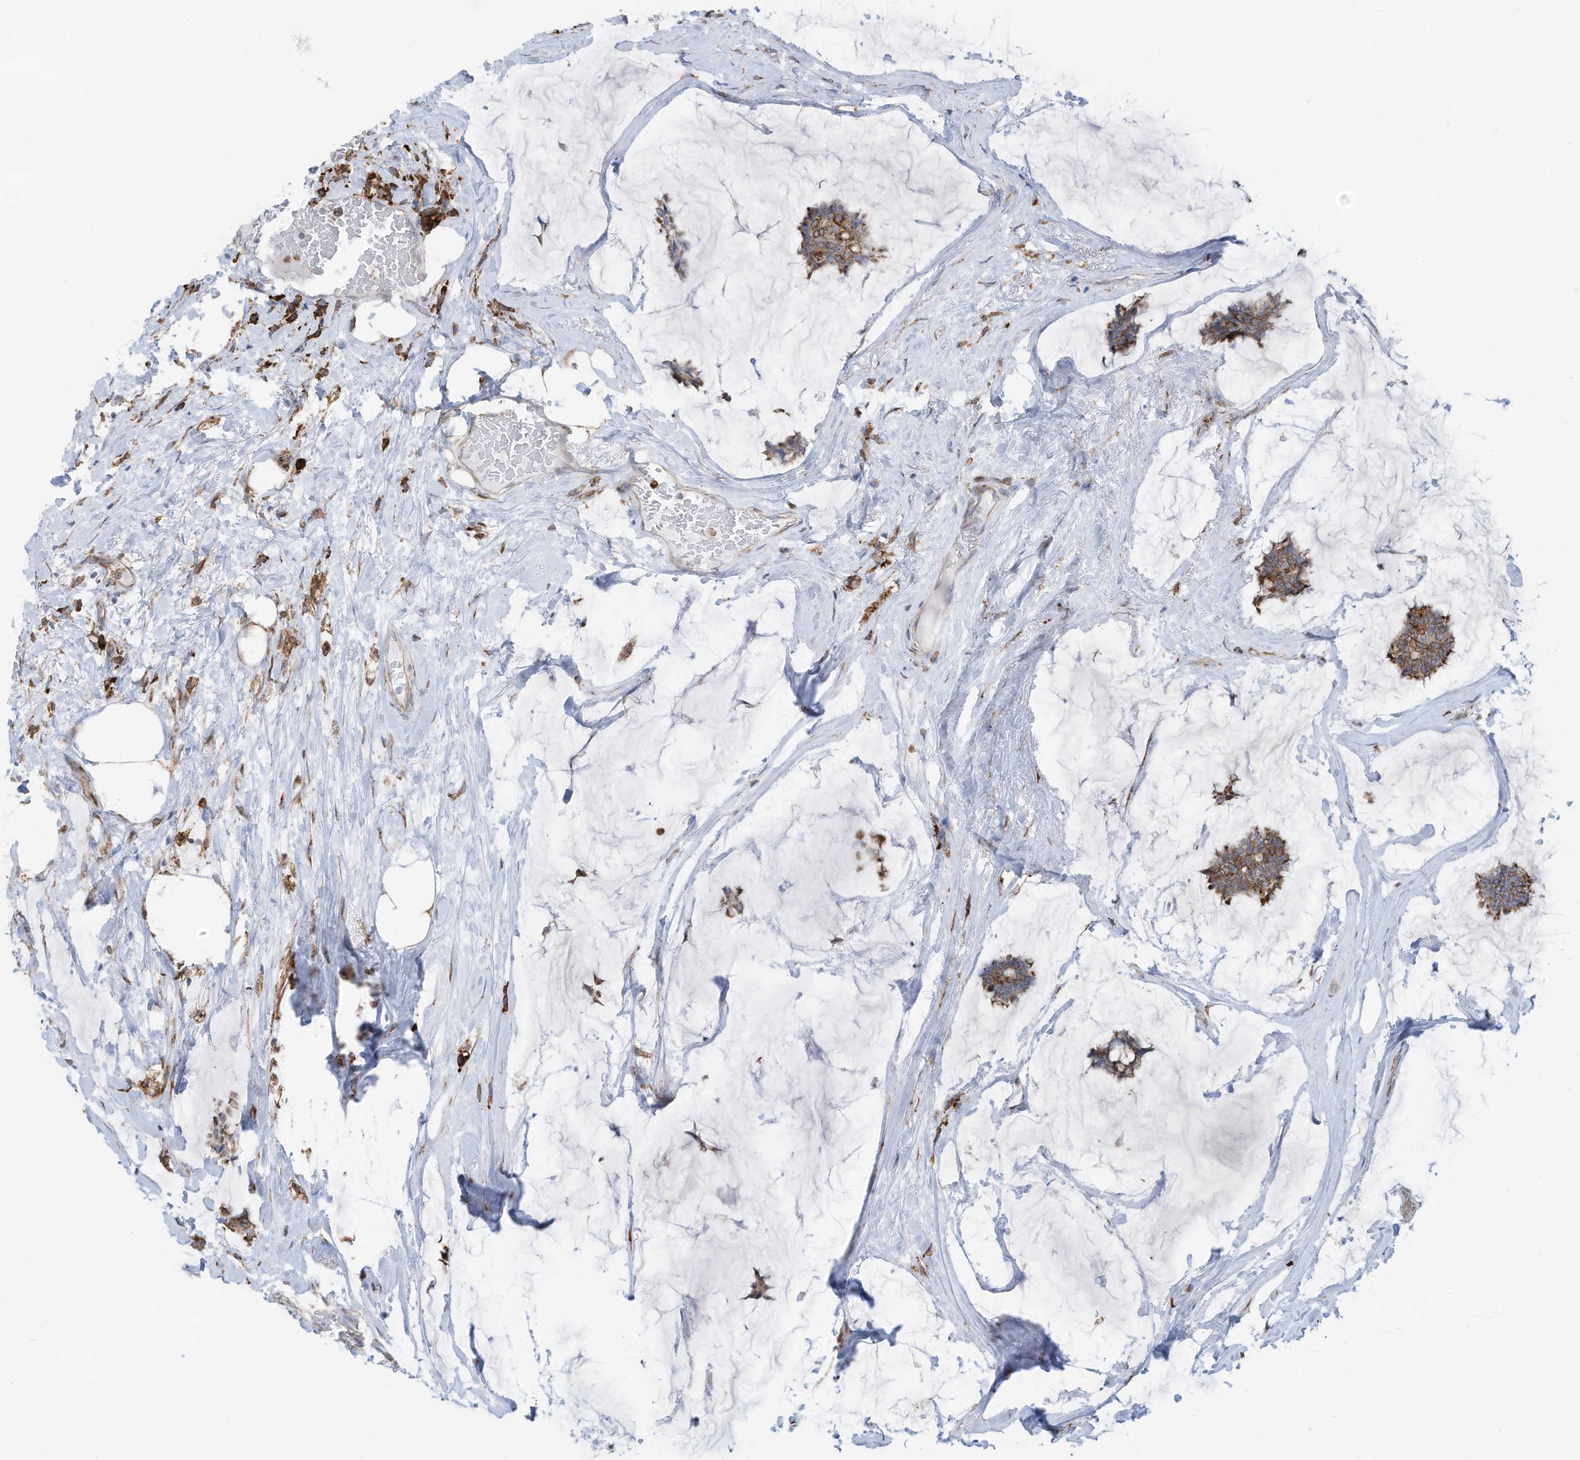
{"staining": {"intensity": "moderate", "quantity": ">75%", "location": "cytoplasmic/membranous"}, "tissue": "breast cancer", "cell_type": "Tumor cells", "image_type": "cancer", "snomed": [{"axis": "morphology", "description": "Duct carcinoma"}, {"axis": "topography", "description": "Breast"}], "caption": "IHC micrograph of breast invasive ductal carcinoma stained for a protein (brown), which shows medium levels of moderate cytoplasmic/membranous expression in about >75% of tumor cells.", "gene": "ZNF354C", "patient": {"sex": "female", "age": 93}}